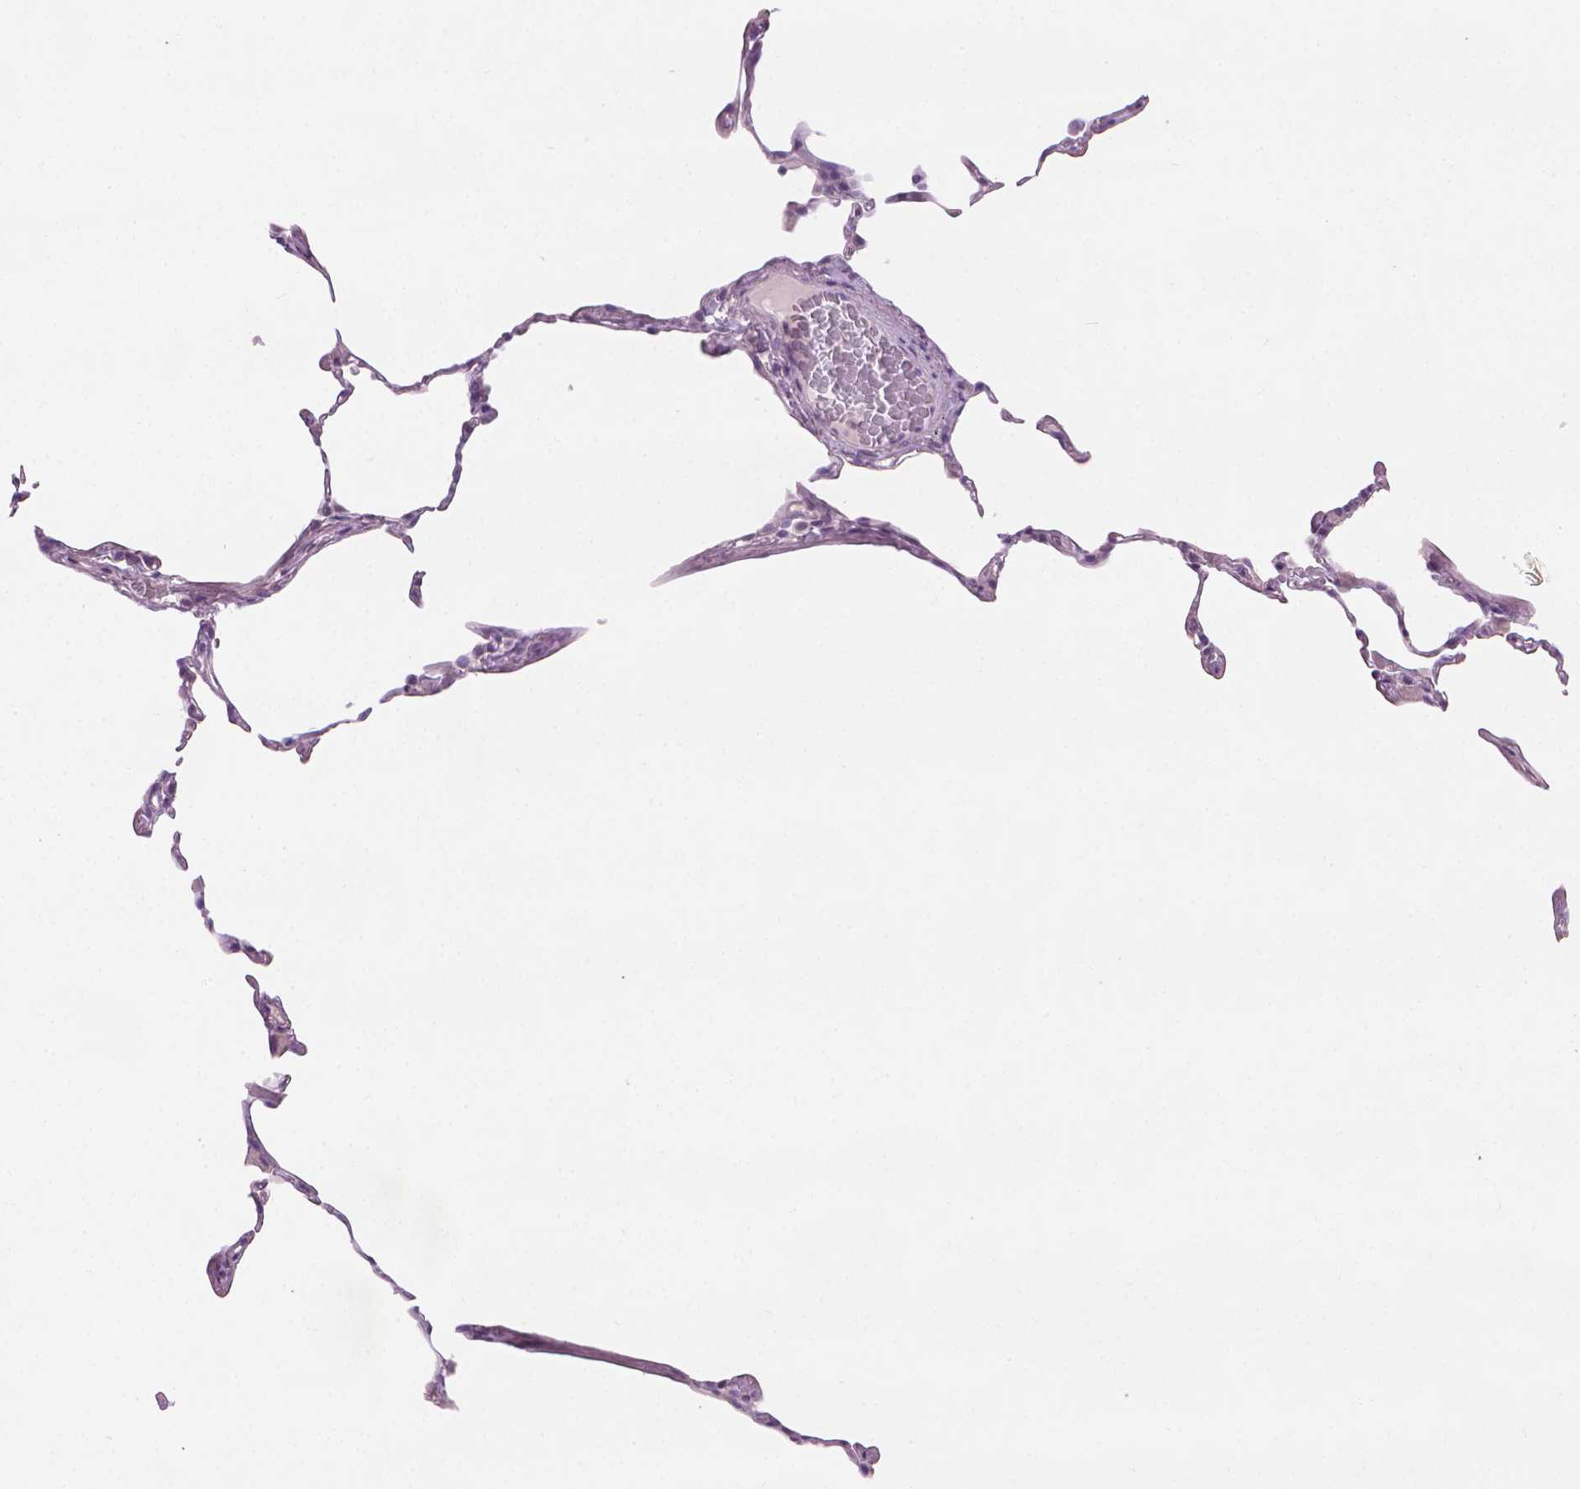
{"staining": {"intensity": "negative", "quantity": "none", "location": "none"}, "tissue": "lung", "cell_type": "Alveolar cells", "image_type": "normal", "snomed": [{"axis": "morphology", "description": "Normal tissue, NOS"}, {"axis": "topography", "description": "Lung"}], "caption": "The IHC histopathology image has no significant positivity in alveolar cells of lung.", "gene": "MLANA", "patient": {"sex": "female", "age": 57}}